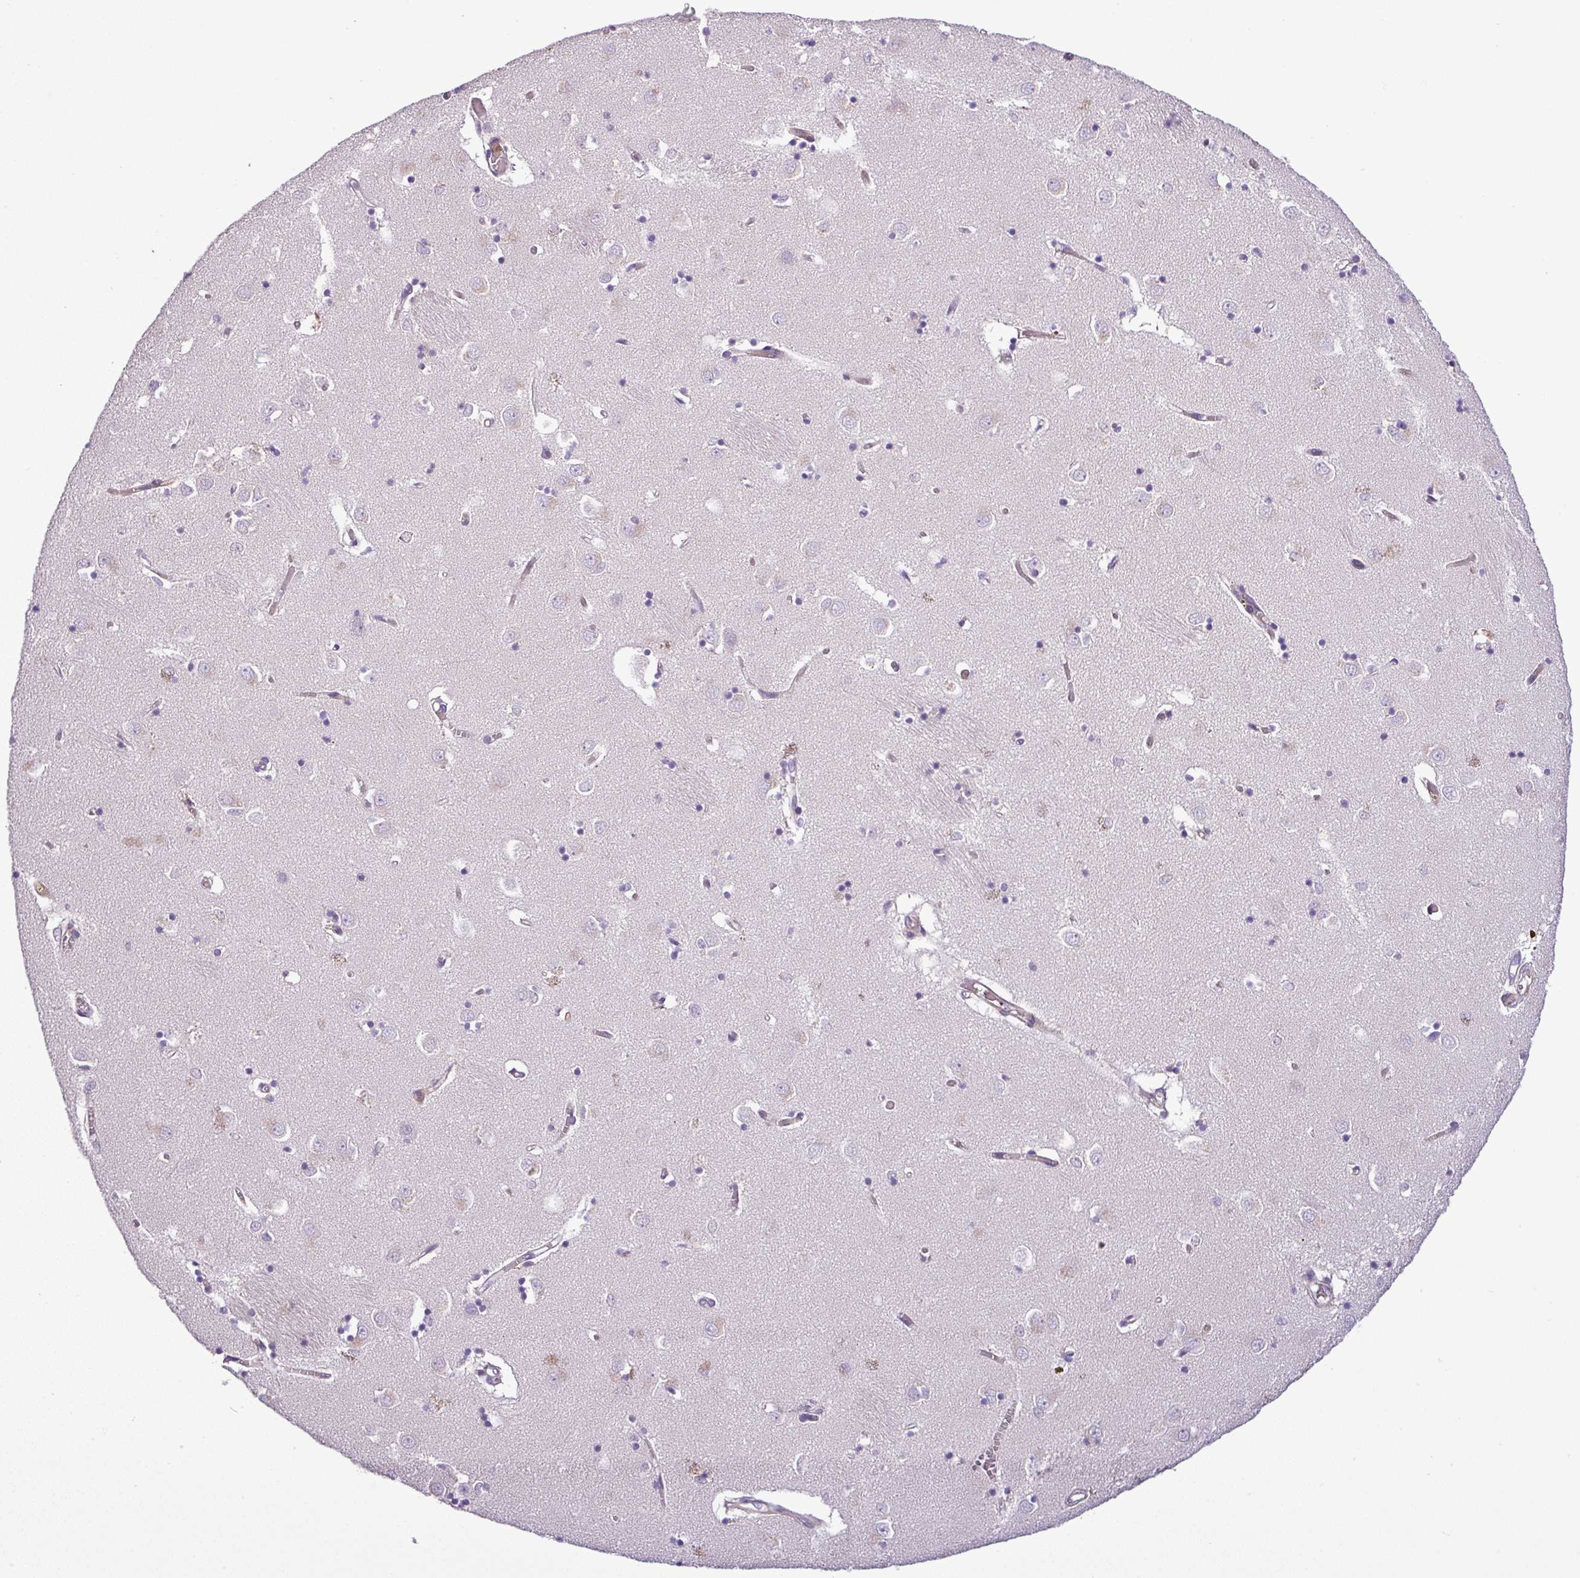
{"staining": {"intensity": "negative", "quantity": "none", "location": "none"}, "tissue": "caudate", "cell_type": "Glial cells", "image_type": "normal", "snomed": [{"axis": "morphology", "description": "Normal tissue, NOS"}, {"axis": "topography", "description": "Lateral ventricle wall"}], "caption": "High magnification brightfield microscopy of normal caudate stained with DAB (brown) and counterstained with hematoxylin (blue): glial cells show no significant expression. Nuclei are stained in blue.", "gene": "NBEAL2", "patient": {"sex": "male", "age": 70}}